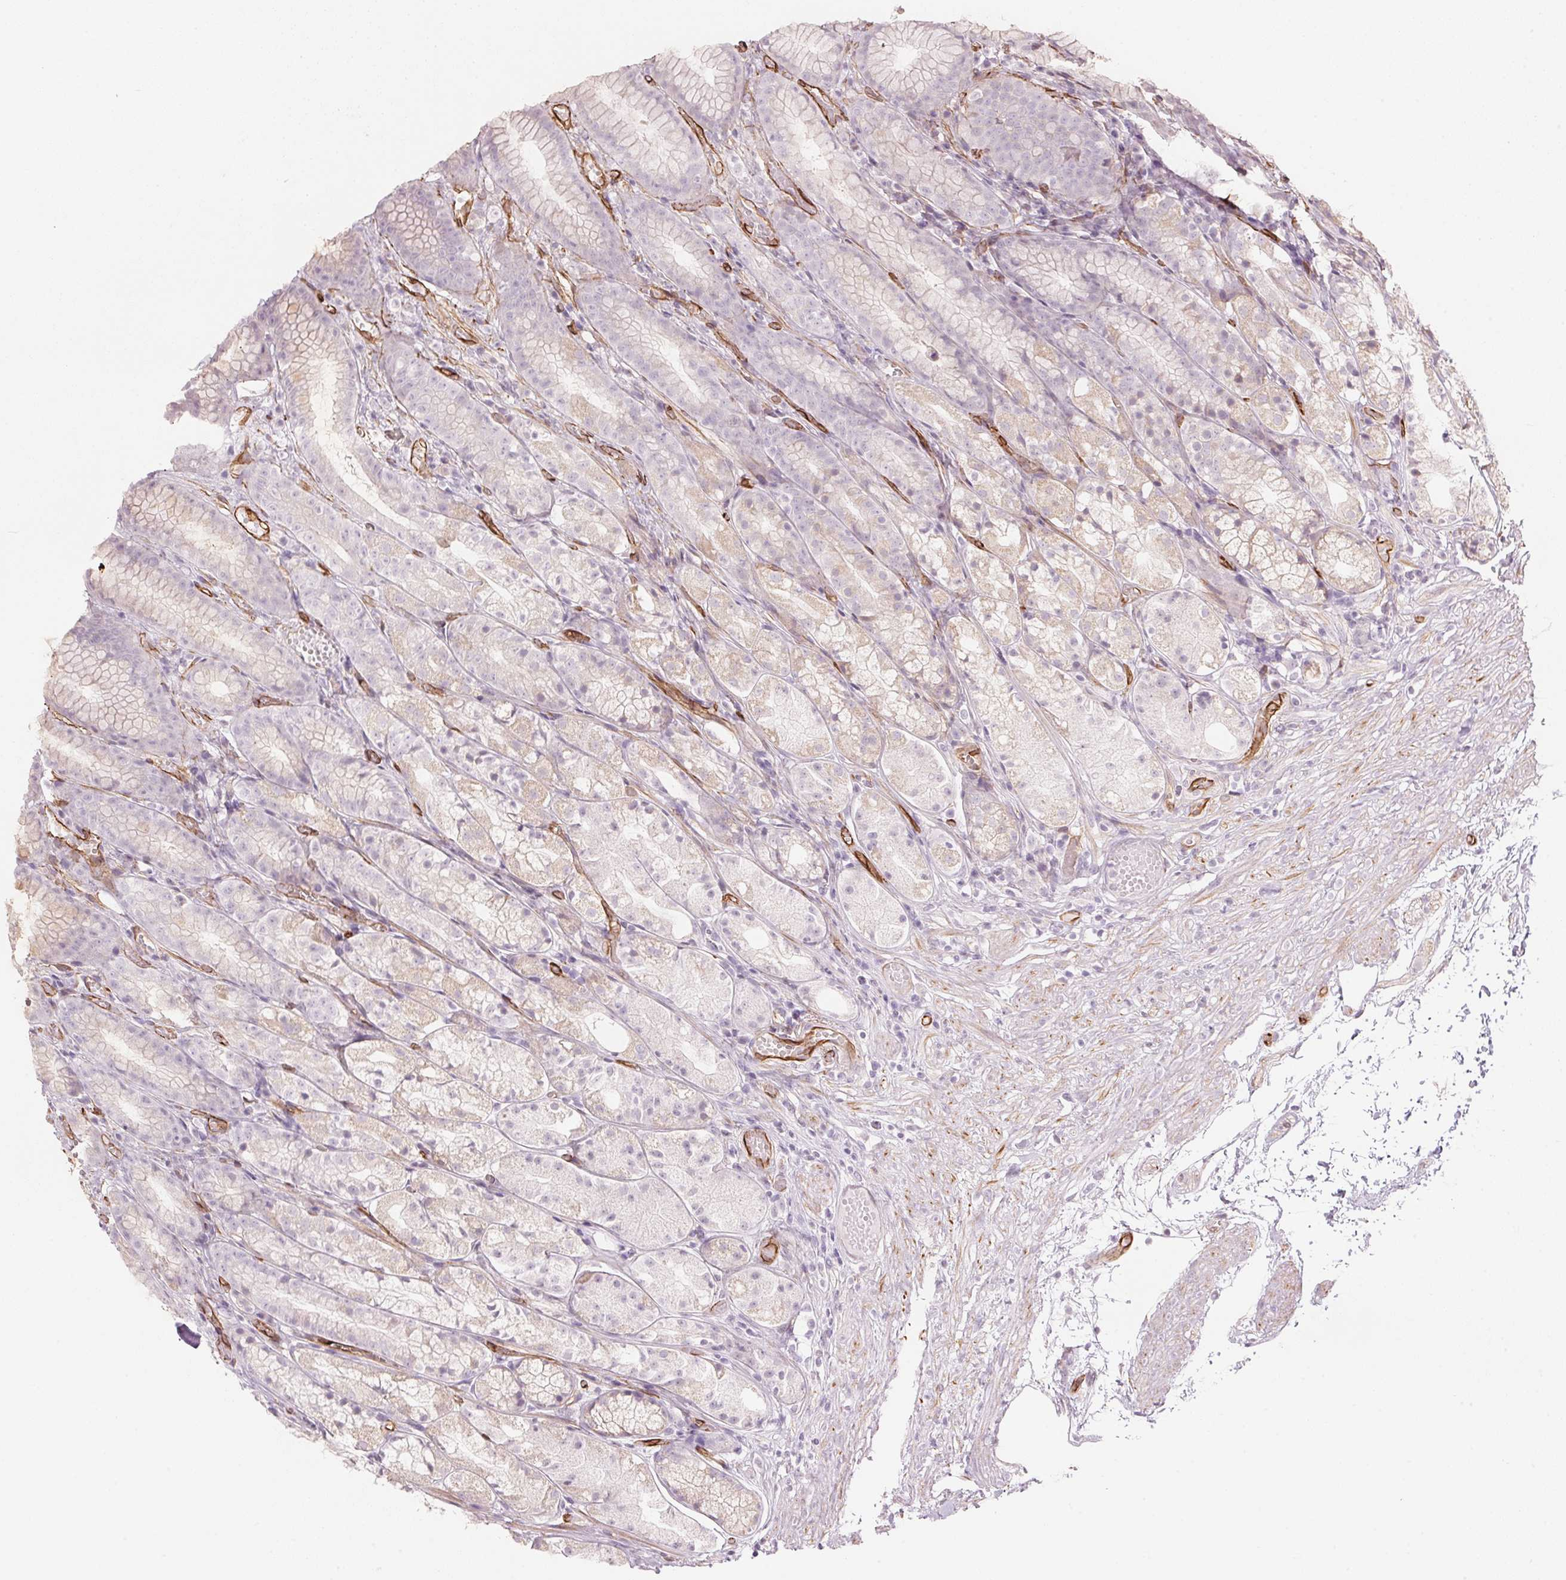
{"staining": {"intensity": "negative", "quantity": "none", "location": "none"}, "tissue": "stomach", "cell_type": "Glandular cells", "image_type": "normal", "snomed": [{"axis": "morphology", "description": "Normal tissue, NOS"}, {"axis": "topography", "description": "Stomach"}], "caption": "High power microscopy image of an immunohistochemistry micrograph of benign stomach, revealing no significant positivity in glandular cells.", "gene": "CLPS", "patient": {"sex": "male", "age": 70}}